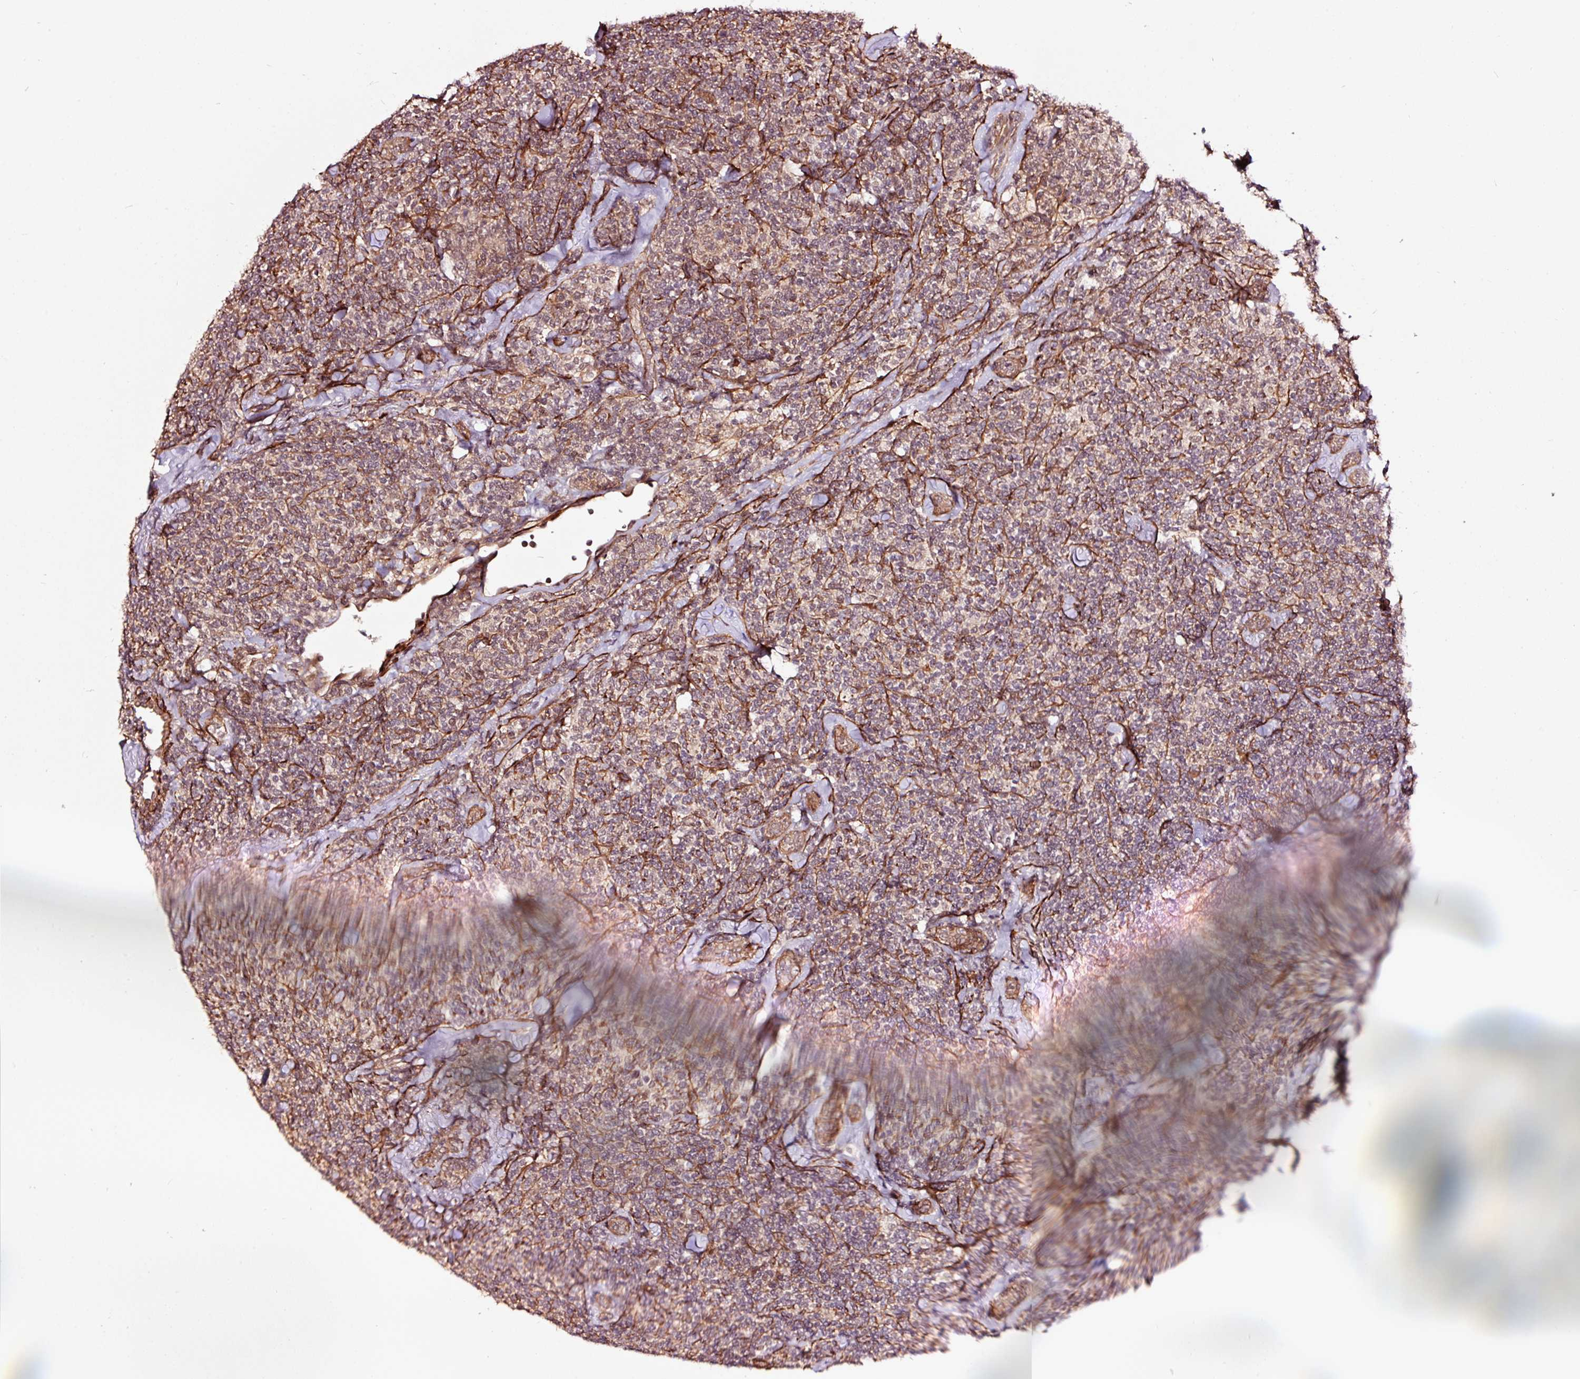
{"staining": {"intensity": "negative", "quantity": "none", "location": "none"}, "tissue": "lymphoma", "cell_type": "Tumor cells", "image_type": "cancer", "snomed": [{"axis": "morphology", "description": "Malignant lymphoma, non-Hodgkin's type, Low grade"}, {"axis": "topography", "description": "Lymph node"}], "caption": "The photomicrograph exhibits no staining of tumor cells in lymphoma.", "gene": "TPM1", "patient": {"sex": "female", "age": 56}}